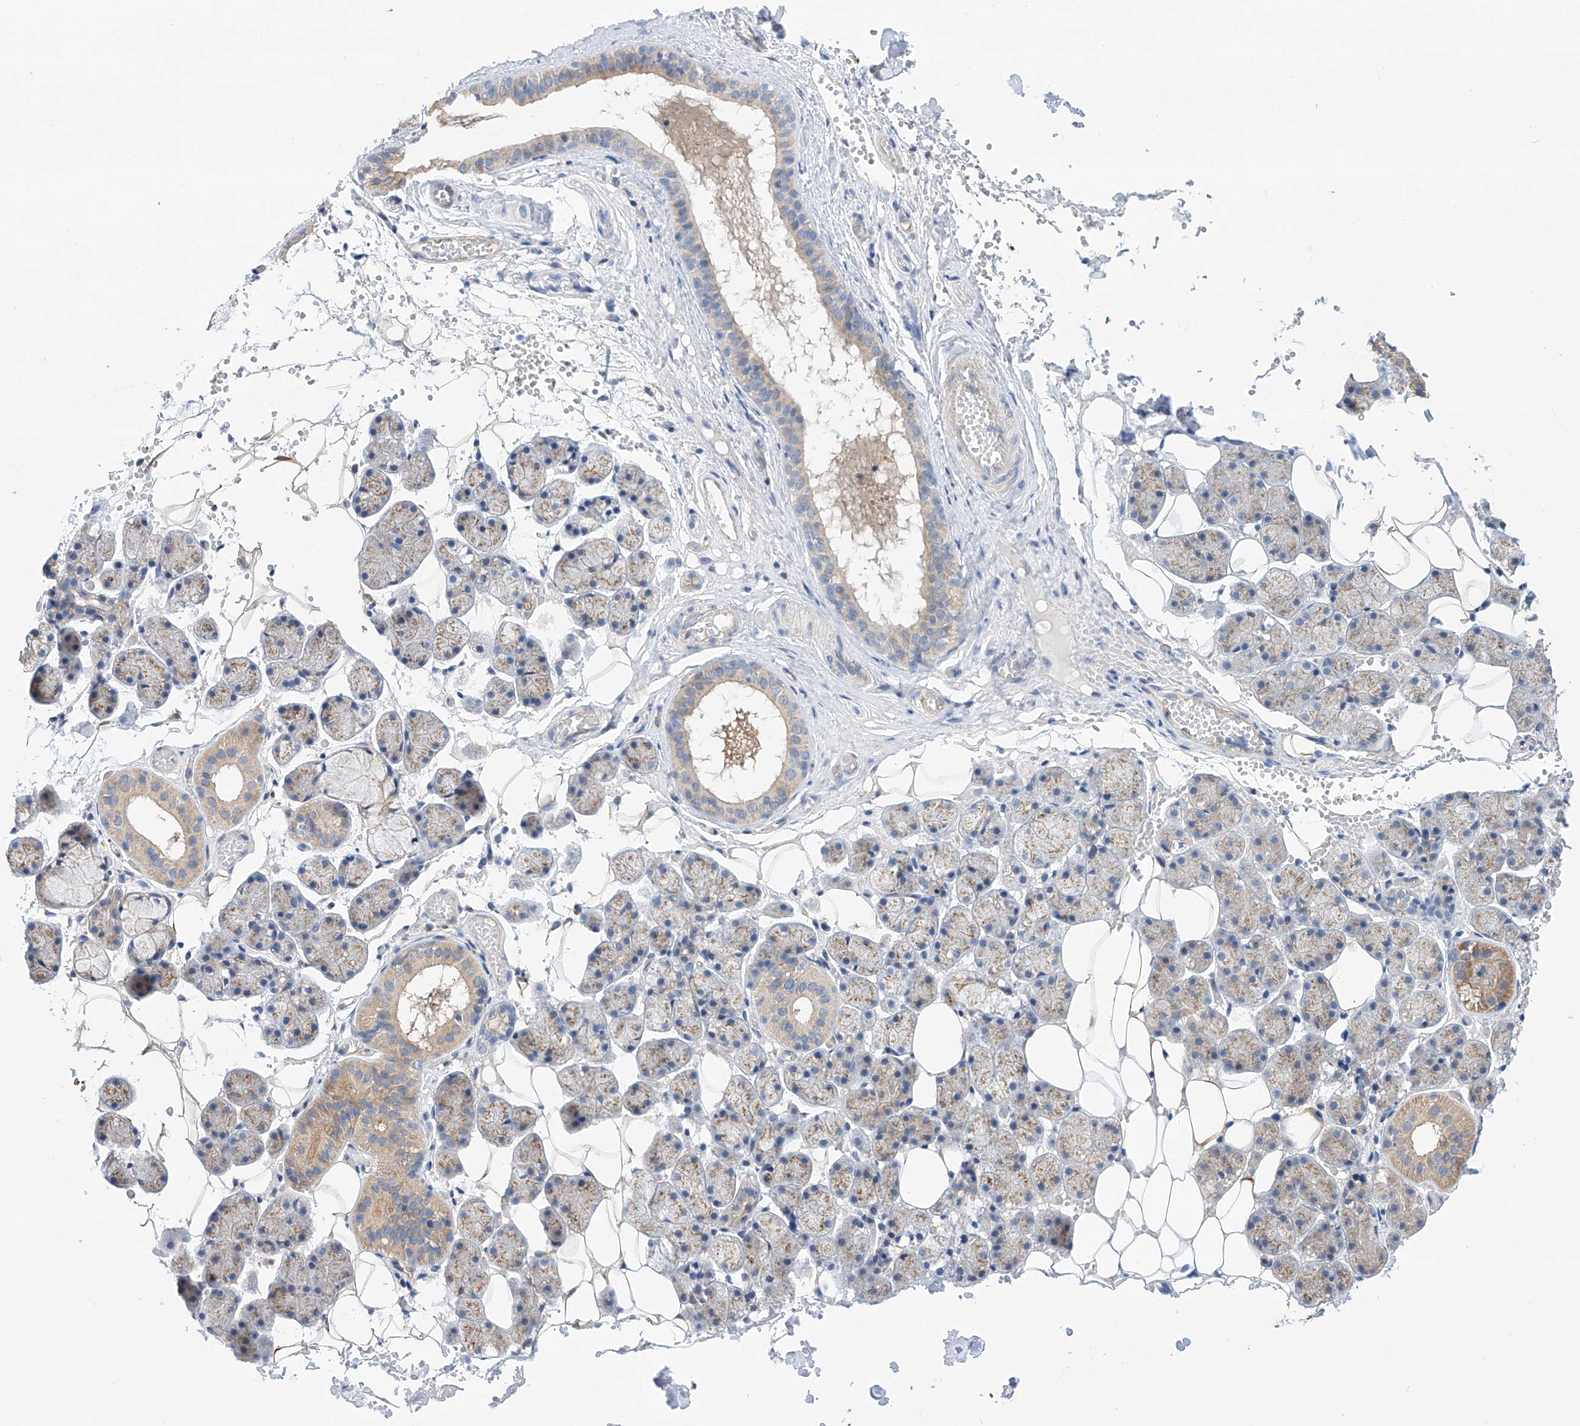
{"staining": {"intensity": "moderate", "quantity": "<25%", "location": "cytoplasmic/membranous"}, "tissue": "salivary gland", "cell_type": "Glandular cells", "image_type": "normal", "snomed": [{"axis": "morphology", "description": "Normal tissue, NOS"}, {"axis": "topography", "description": "Salivary gland"}], "caption": "A brown stain labels moderate cytoplasmic/membranous staining of a protein in glandular cells of unremarkable salivary gland. (brown staining indicates protein expression, while blue staining denotes nuclei).", "gene": "SLC22A7", "patient": {"sex": "female", "age": 33}}